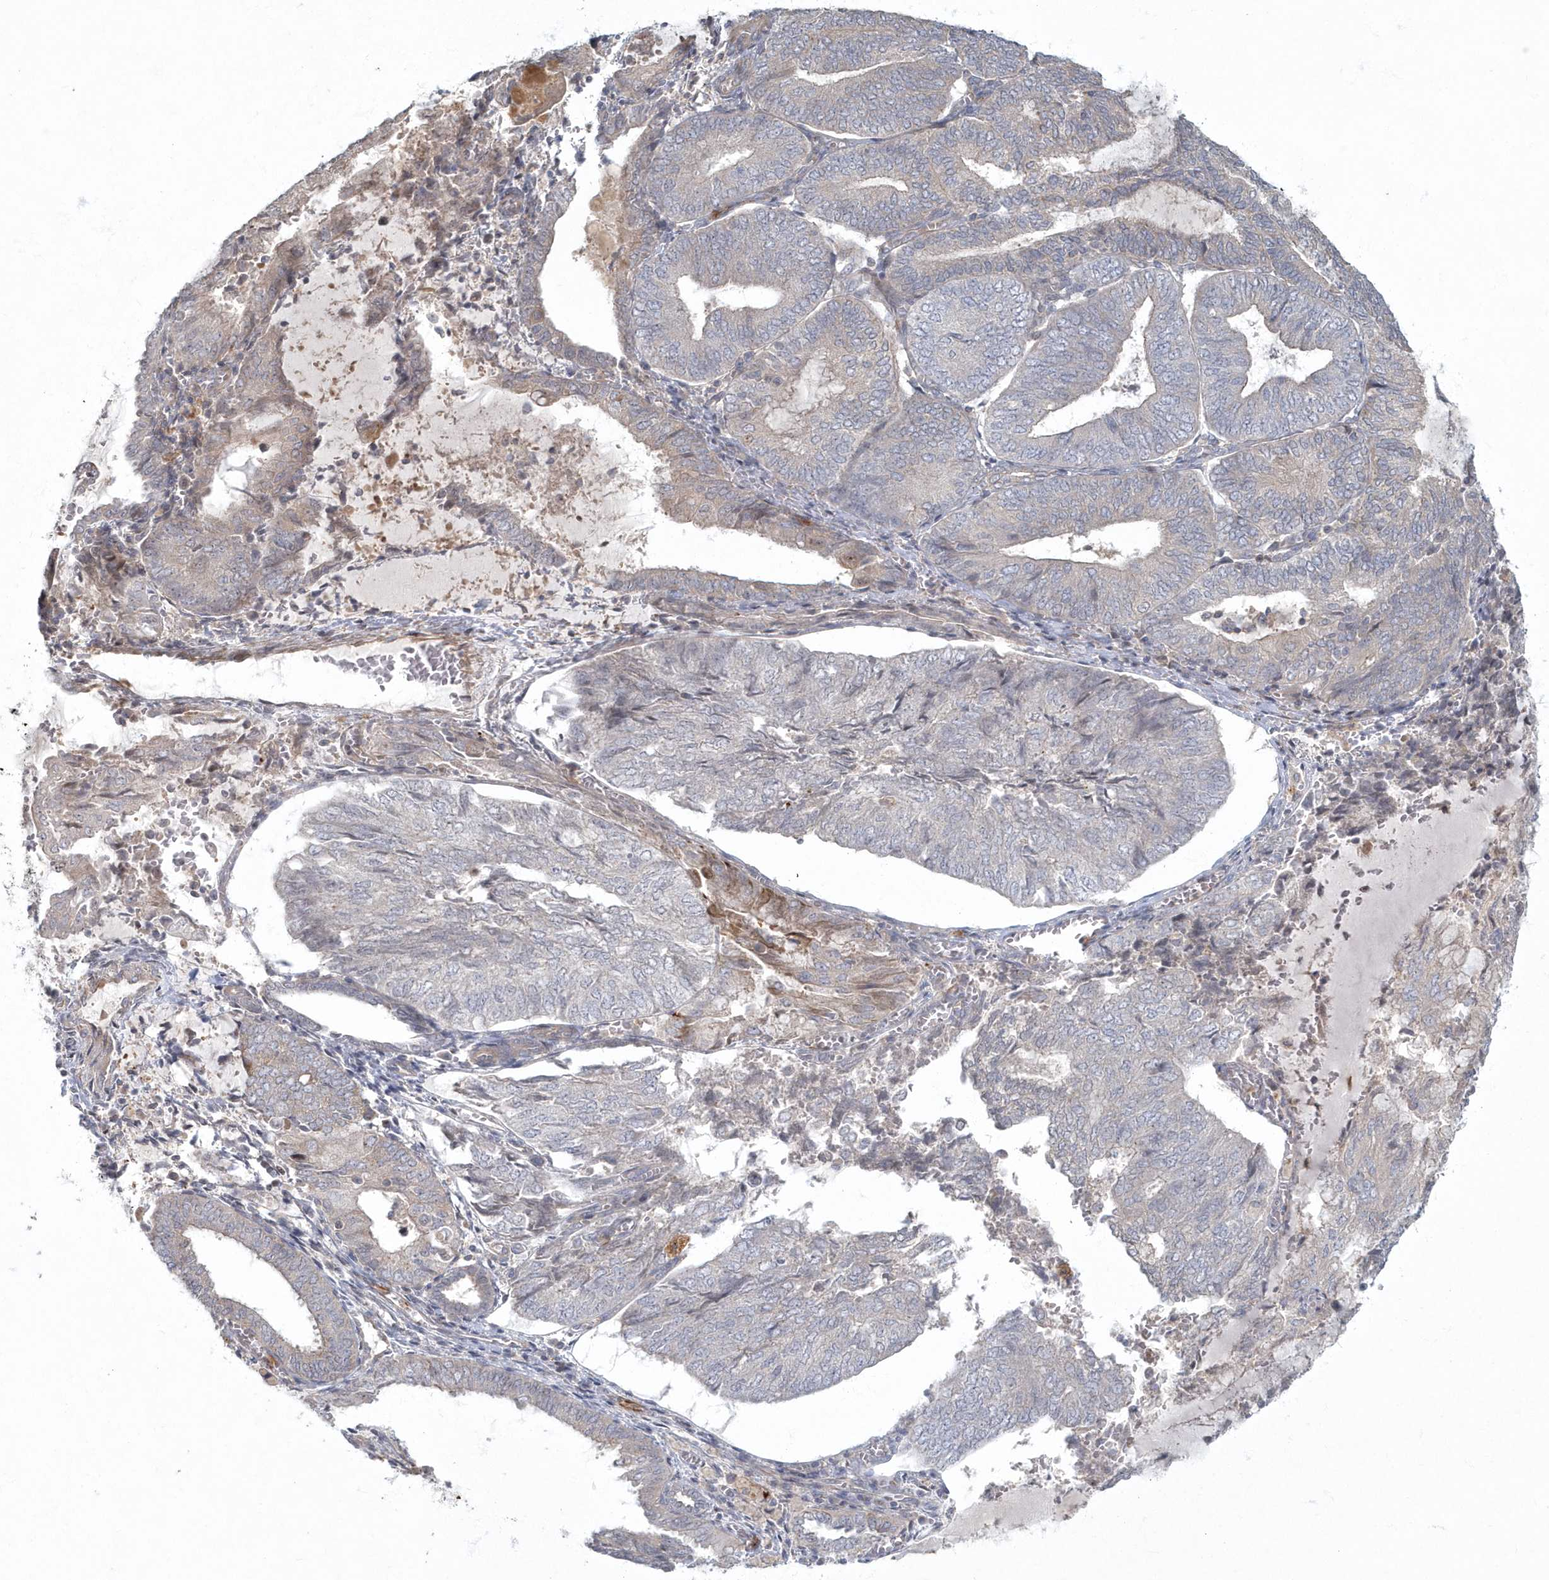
{"staining": {"intensity": "negative", "quantity": "none", "location": "none"}, "tissue": "endometrial cancer", "cell_type": "Tumor cells", "image_type": "cancer", "snomed": [{"axis": "morphology", "description": "Adenocarcinoma, NOS"}, {"axis": "topography", "description": "Endometrium"}], "caption": "Tumor cells show no significant staining in adenocarcinoma (endometrial).", "gene": "ARHGEF38", "patient": {"sex": "female", "age": 81}}